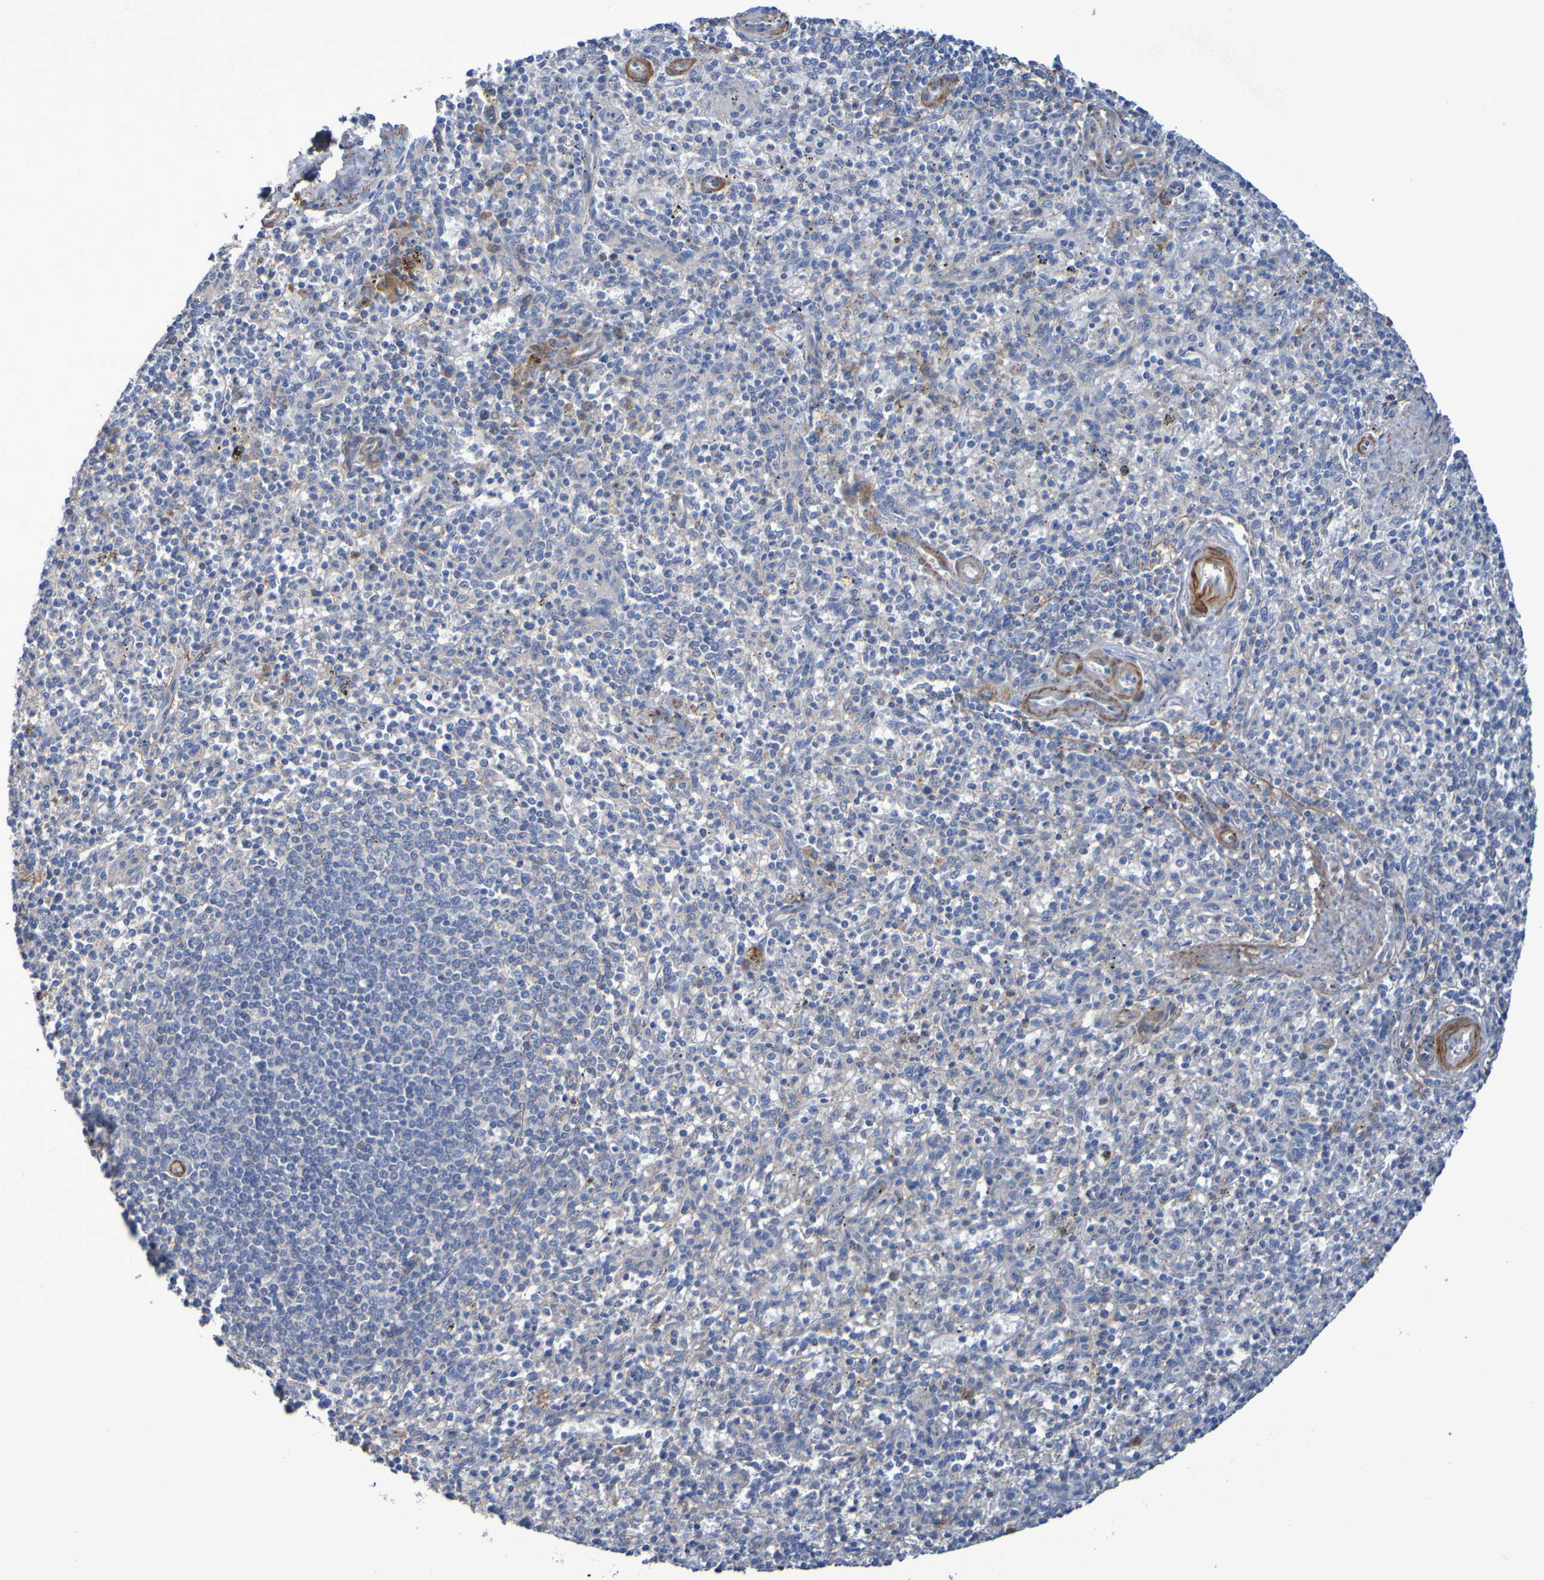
{"staining": {"intensity": "negative", "quantity": "none", "location": "none"}, "tissue": "spleen", "cell_type": "Cells in red pulp", "image_type": "normal", "snomed": [{"axis": "morphology", "description": "Normal tissue, NOS"}, {"axis": "topography", "description": "Spleen"}], "caption": "Histopathology image shows no significant protein staining in cells in red pulp of unremarkable spleen.", "gene": "SRPRB", "patient": {"sex": "male", "age": 72}}